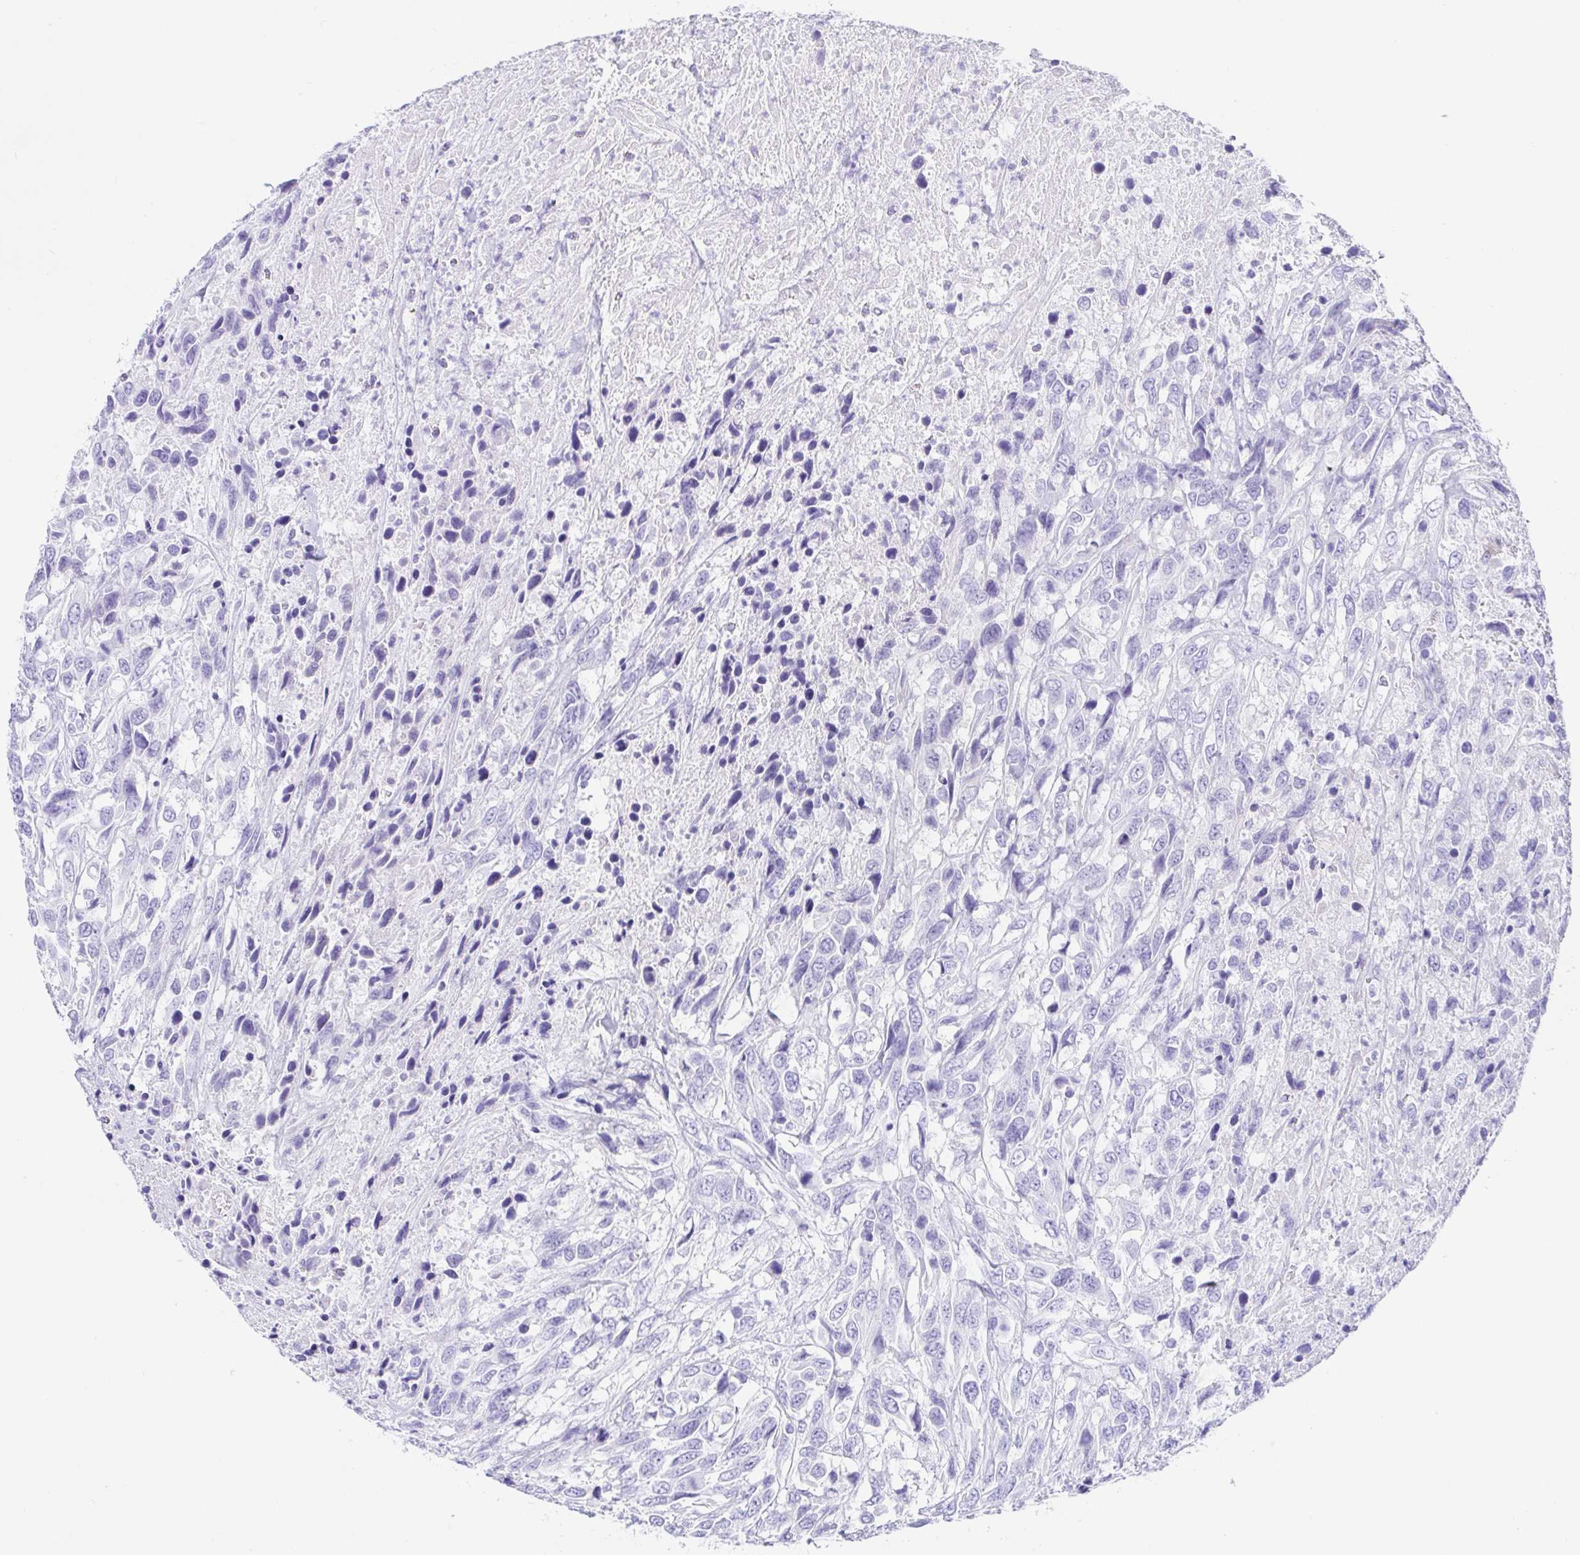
{"staining": {"intensity": "negative", "quantity": "none", "location": "none"}, "tissue": "urothelial cancer", "cell_type": "Tumor cells", "image_type": "cancer", "snomed": [{"axis": "morphology", "description": "Urothelial carcinoma, High grade"}, {"axis": "topography", "description": "Urinary bladder"}], "caption": "Photomicrograph shows no protein staining in tumor cells of high-grade urothelial carcinoma tissue.", "gene": "PAX8", "patient": {"sex": "female", "age": 70}}